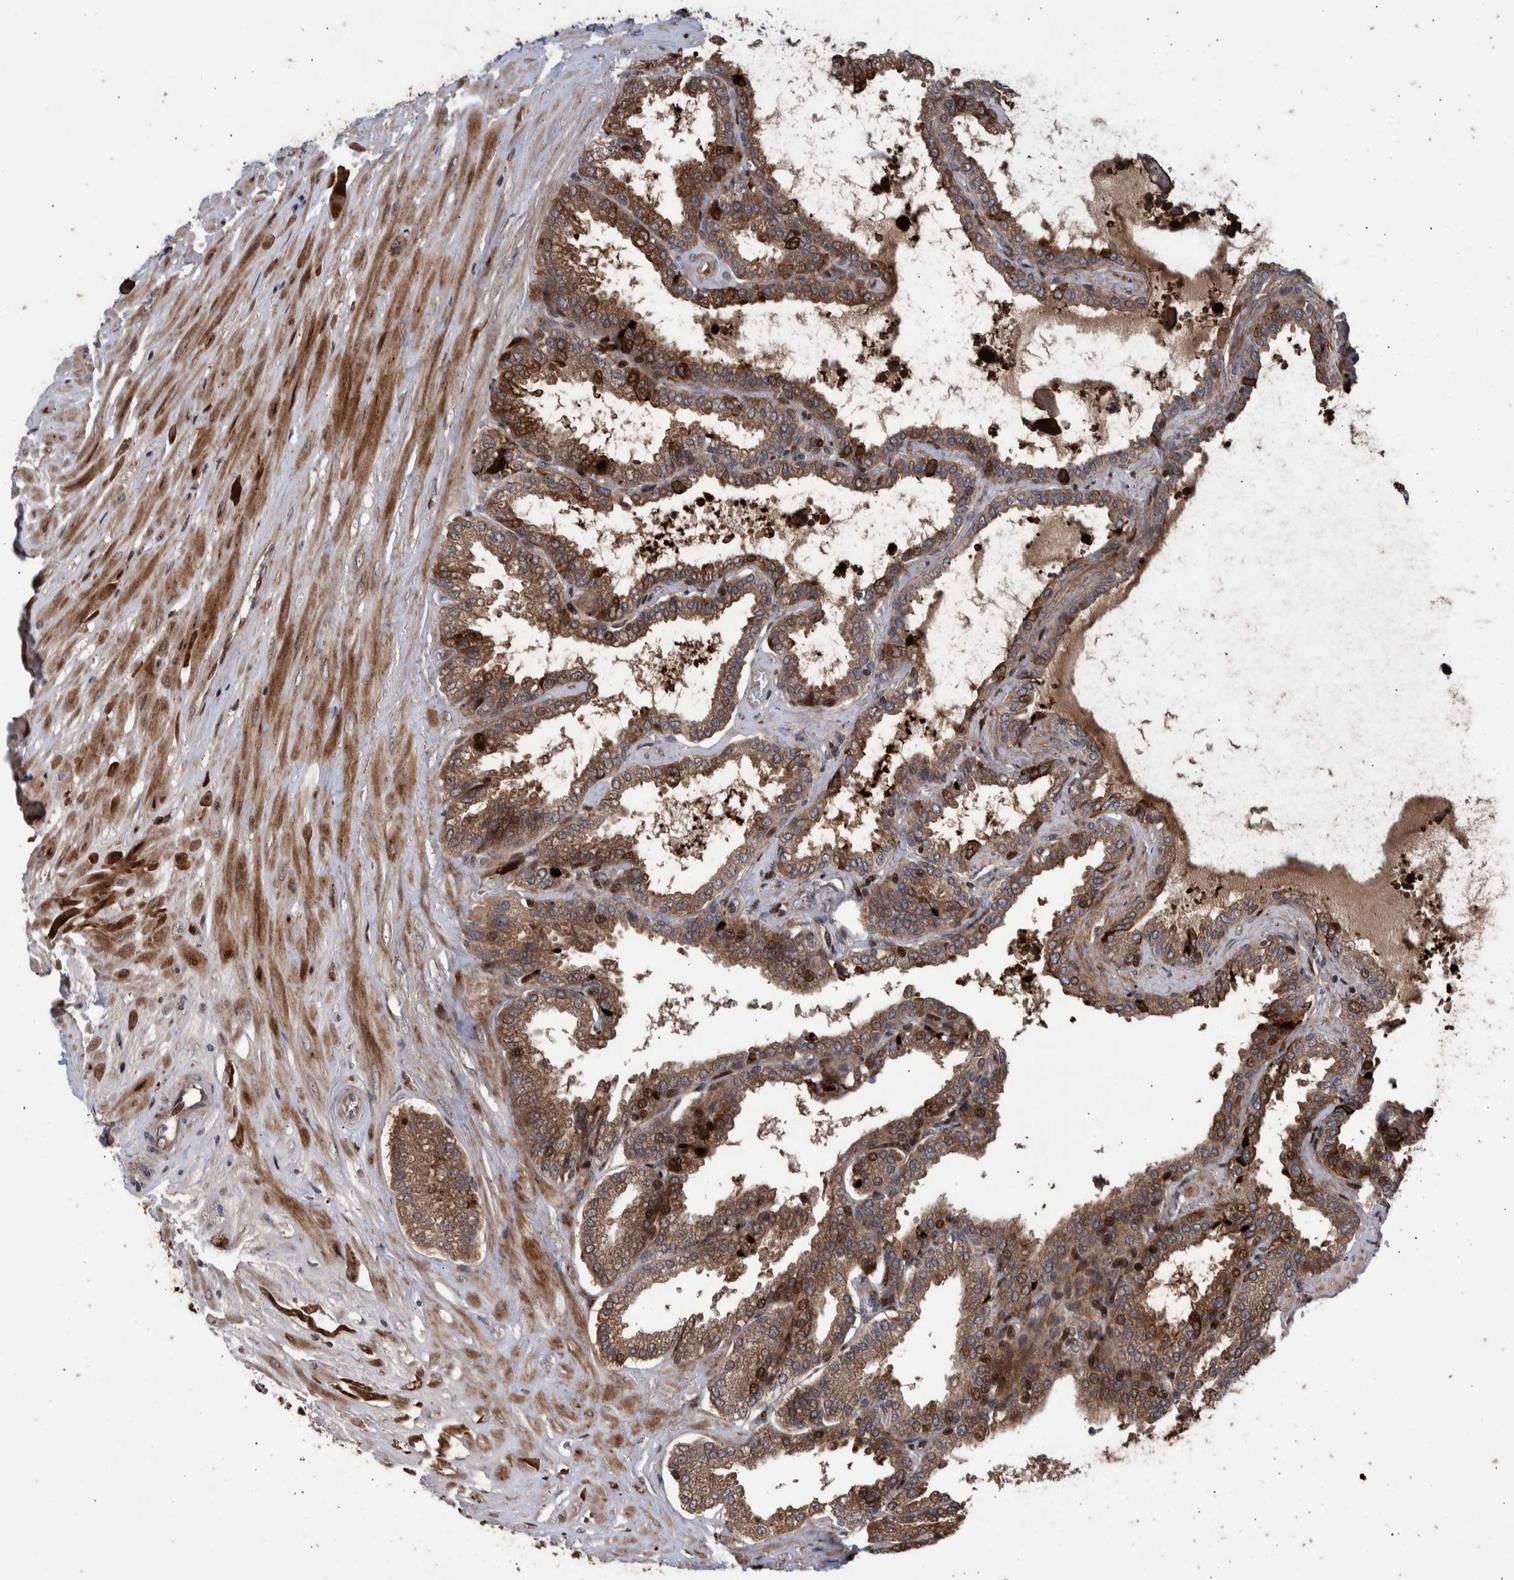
{"staining": {"intensity": "moderate", "quantity": ">75%", "location": "cytoplasmic/membranous"}, "tissue": "seminal vesicle", "cell_type": "Glandular cells", "image_type": "normal", "snomed": [{"axis": "morphology", "description": "Normal tissue, NOS"}, {"axis": "topography", "description": "Seminal veicle"}], "caption": "Unremarkable seminal vesicle displays moderate cytoplasmic/membranous staining in approximately >75% of glandular cells (DAB (3,3'-diaminobenzidine) IHC, brown staining for protein, blue staining for nuclei)..", "gene": "SHISA6", "patient": {"sex": "male", "age": 46}}